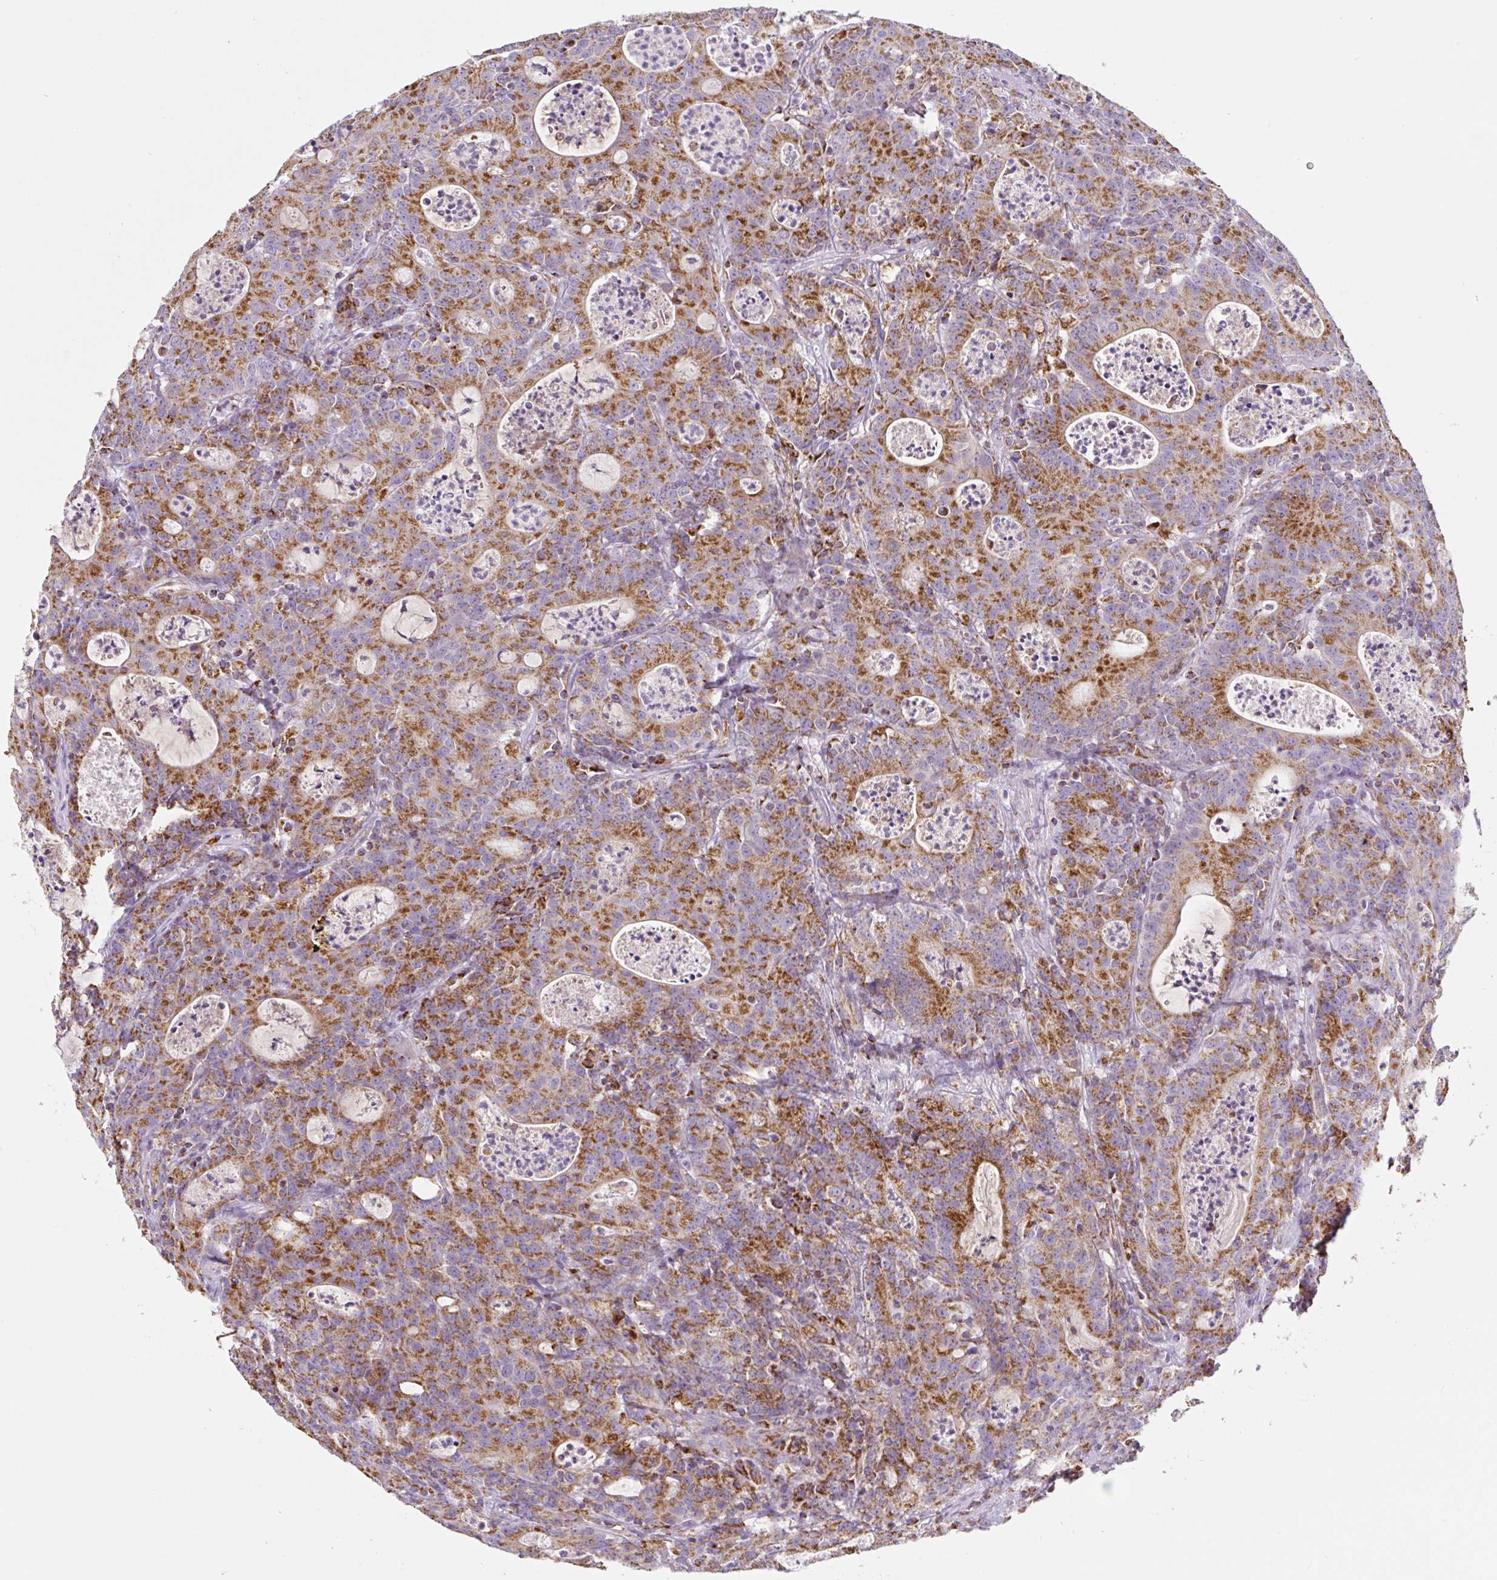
{"staining": {"intensity": "strong", "quantity": ">75%", "location": "cytoplasmic/membranous"}, "tissue": "colorectal cancer", "cell_type": "Tumor cells", "image_type": "cancer", "snomed": [{"axis": "morphology", "description": "Adenocarcinoma, NOS"}, {"axis": "topography", "description": "Colon"}], "caption": "Strong cytoplasmic/membranous positivity is appreciated in about >75% of tumor cells in adenocarcinoma (colorectal).", "gene": "MT-CO2", "patient": {"sex": "male", "age": 83}}